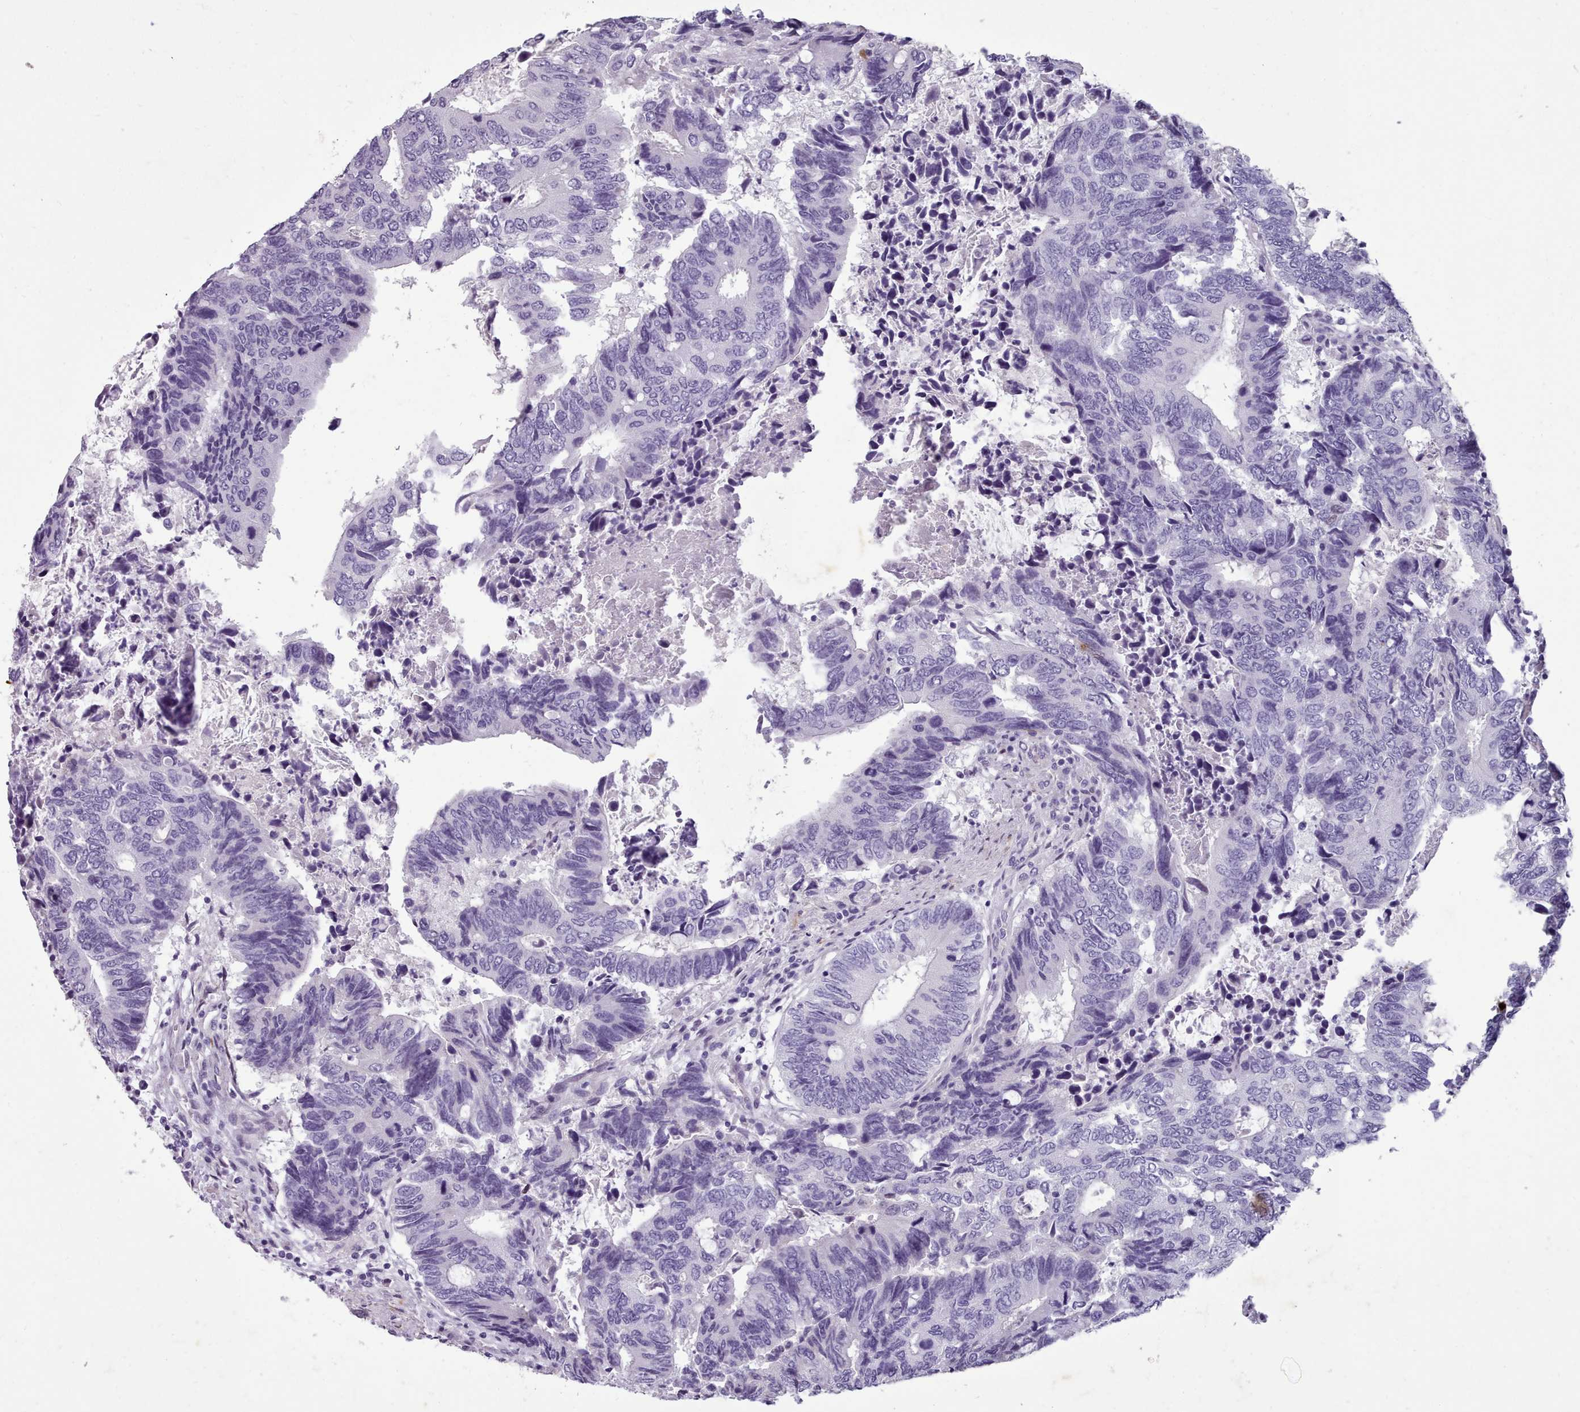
{"staining": {"intensity": "negative", "quantity": "none", "location": "none"}, "tissue": "colorectal cancer", "cell_type": "Tumor cells", "image_type": "cancer", "snomed": [{"axis": "morphology", "description": "Adenocarcinoma, NOS"}, {"axis": "topography", "description": "Colon"}], "caption": "Colorectal cancer (adenocarcinoma) stained for a protein using immunohistochemistry reveals no positivity tumor cells.", "gene": "KCNT2", "patient": {"sex": "male", "age": 87}}